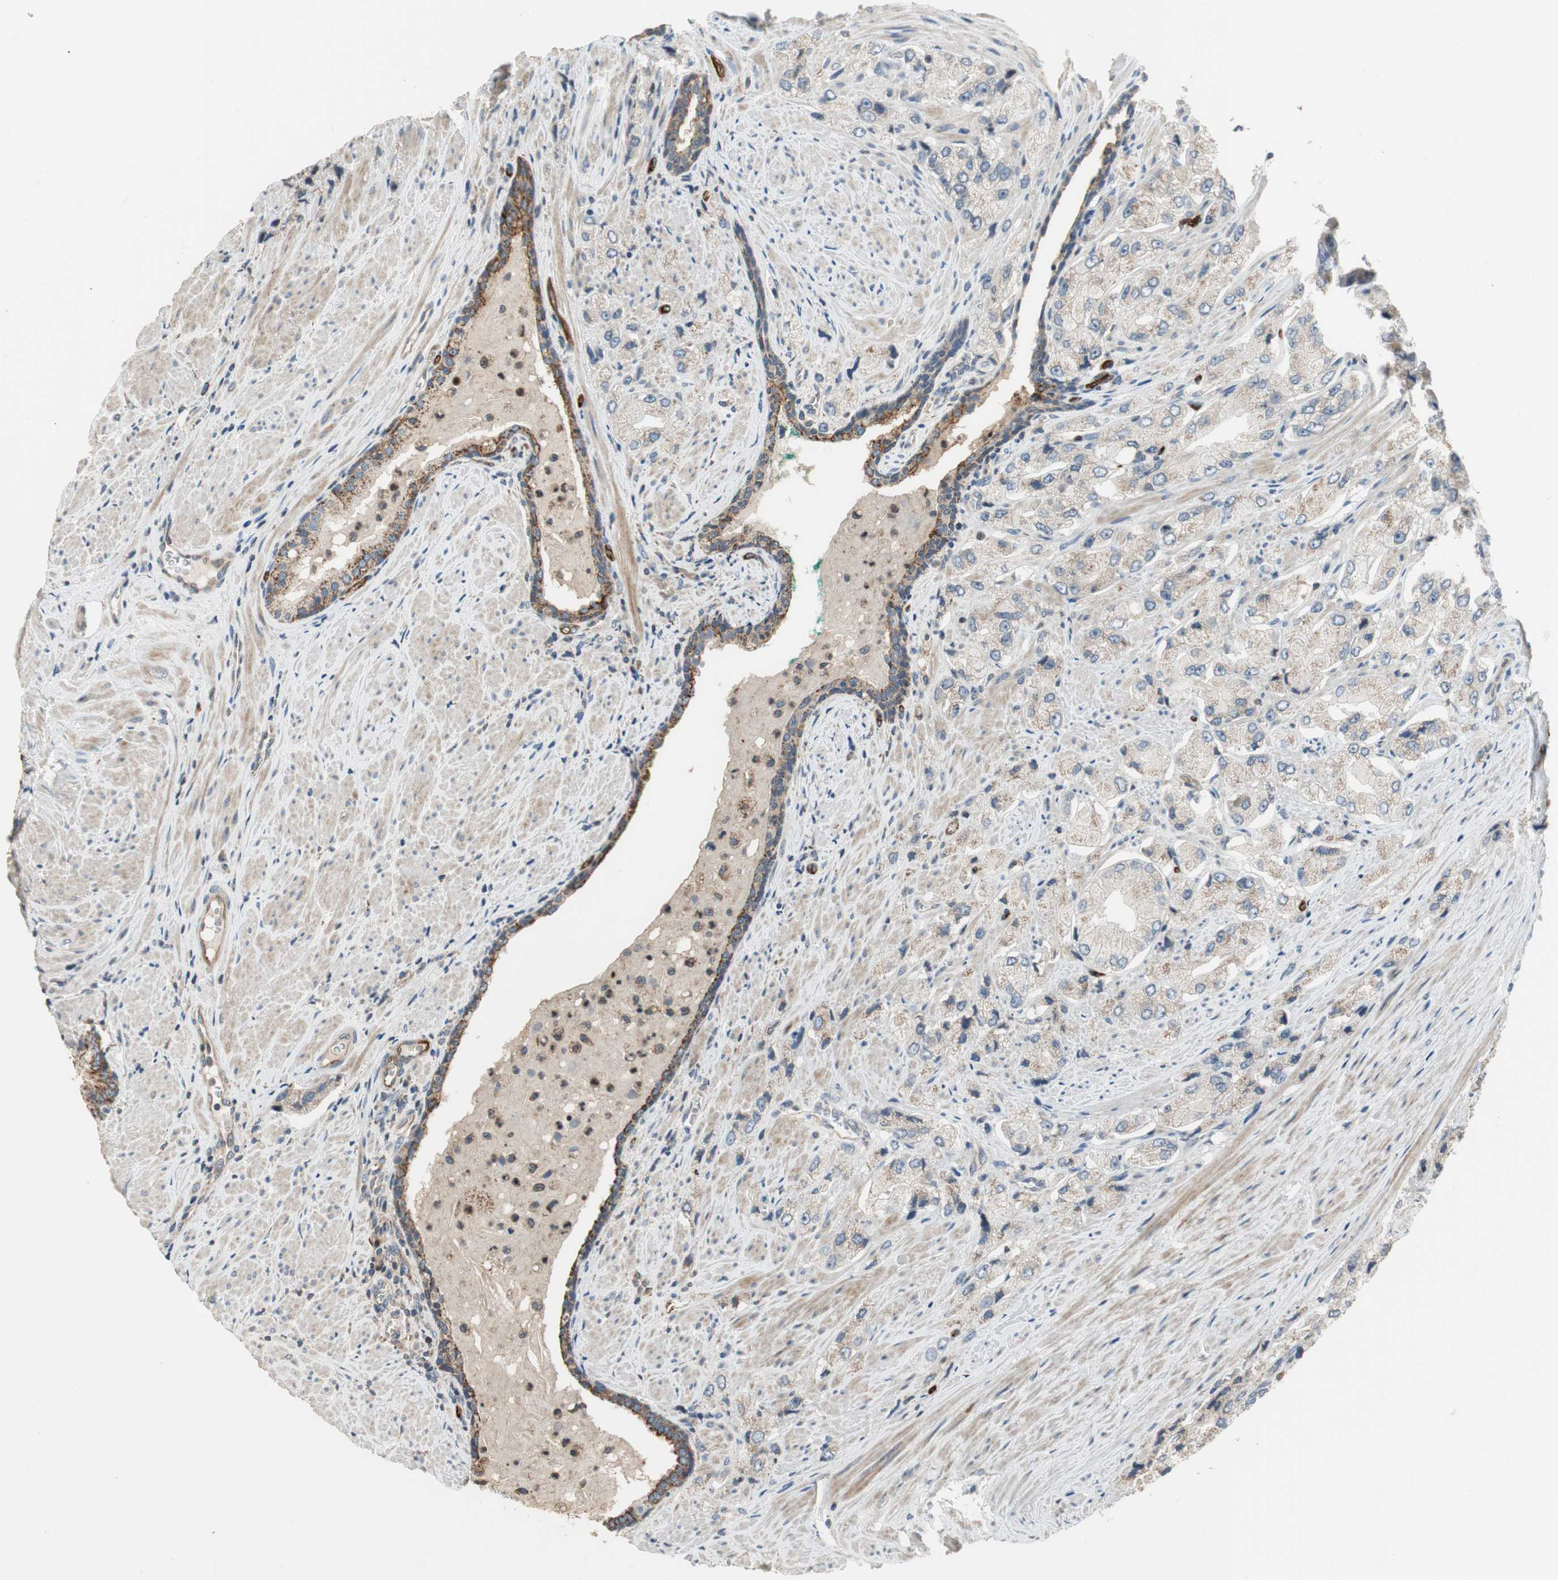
{"staining": {"intensity": "moderate", "quantity": "25%-75%", "location": "cytoplasmic/membranous"}, "tissue": "prostate cancer", "cell_type": "Tumor cells", "image_type": "cancer", "snomed": [{"axis": "morphology", "description": "Adenocarcinoma, High grade"}, {"axis": "topography", "description": "Prostate"}], "caption": "Tumor cells display moderate cytoplasmic/membranous positivity in about 25%-75% of cells in high-grade adenocarcinoma (prostate).", "gene": "ALPL", "patient": {"sex": "male", "age": 58}}